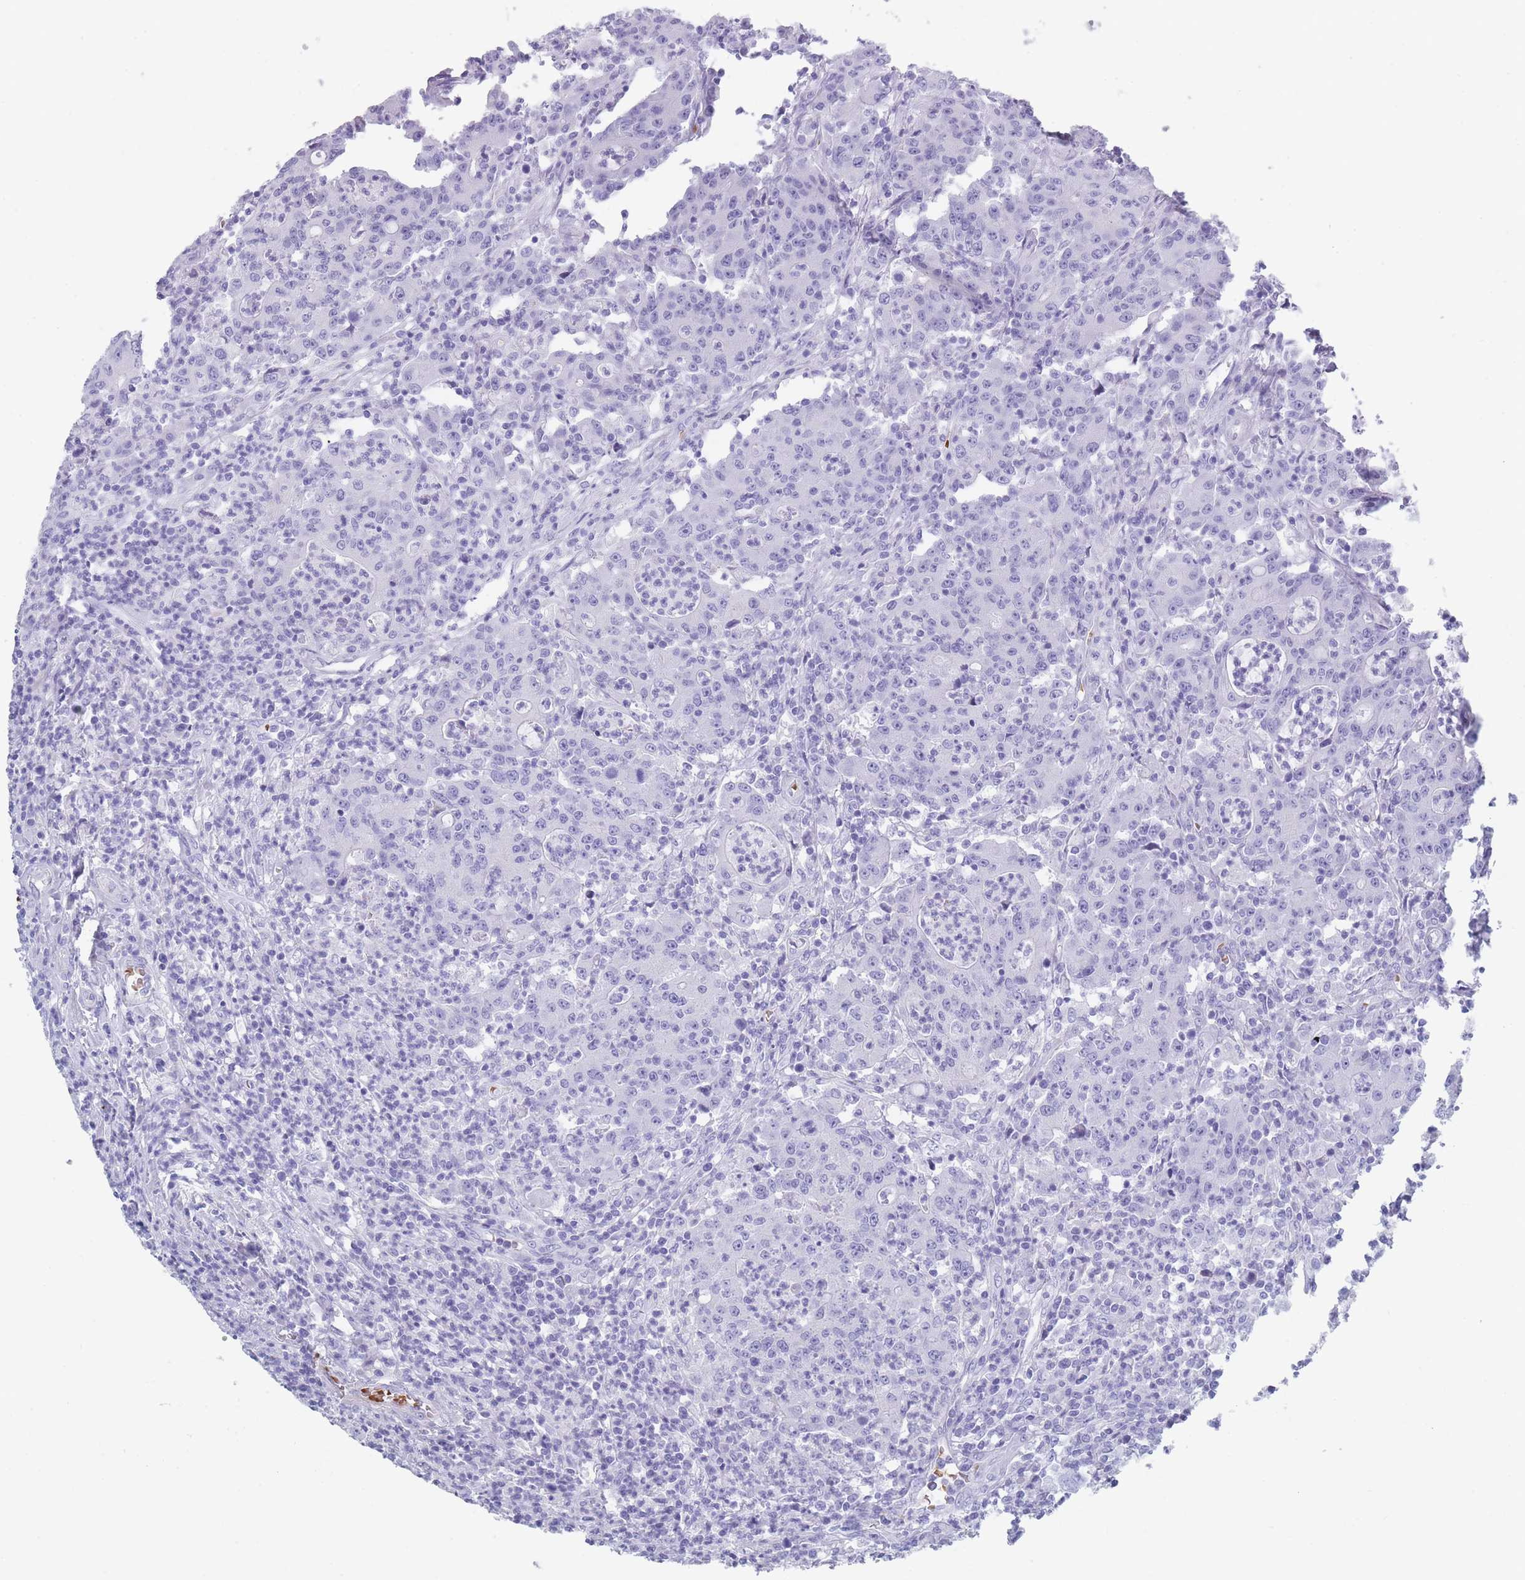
{"staining": {"intensity": "negative", "quantity": "none", "location": "none"}, "tissue": "colorectal cancer", "cell_type": "Tumor cells", "image_type": "cancer", "snomed": [{"axis": "morphology", "description": "Adenocarcinoma, NOS"}, {"axis": "topography", "description": "Colon"}], "caption": "This is an IHC histopathology image of human colorectal cancer. There is no expression in tumor cells.", "gene": "OR5D16", "patient": {"sex": "male", "age": 83}}